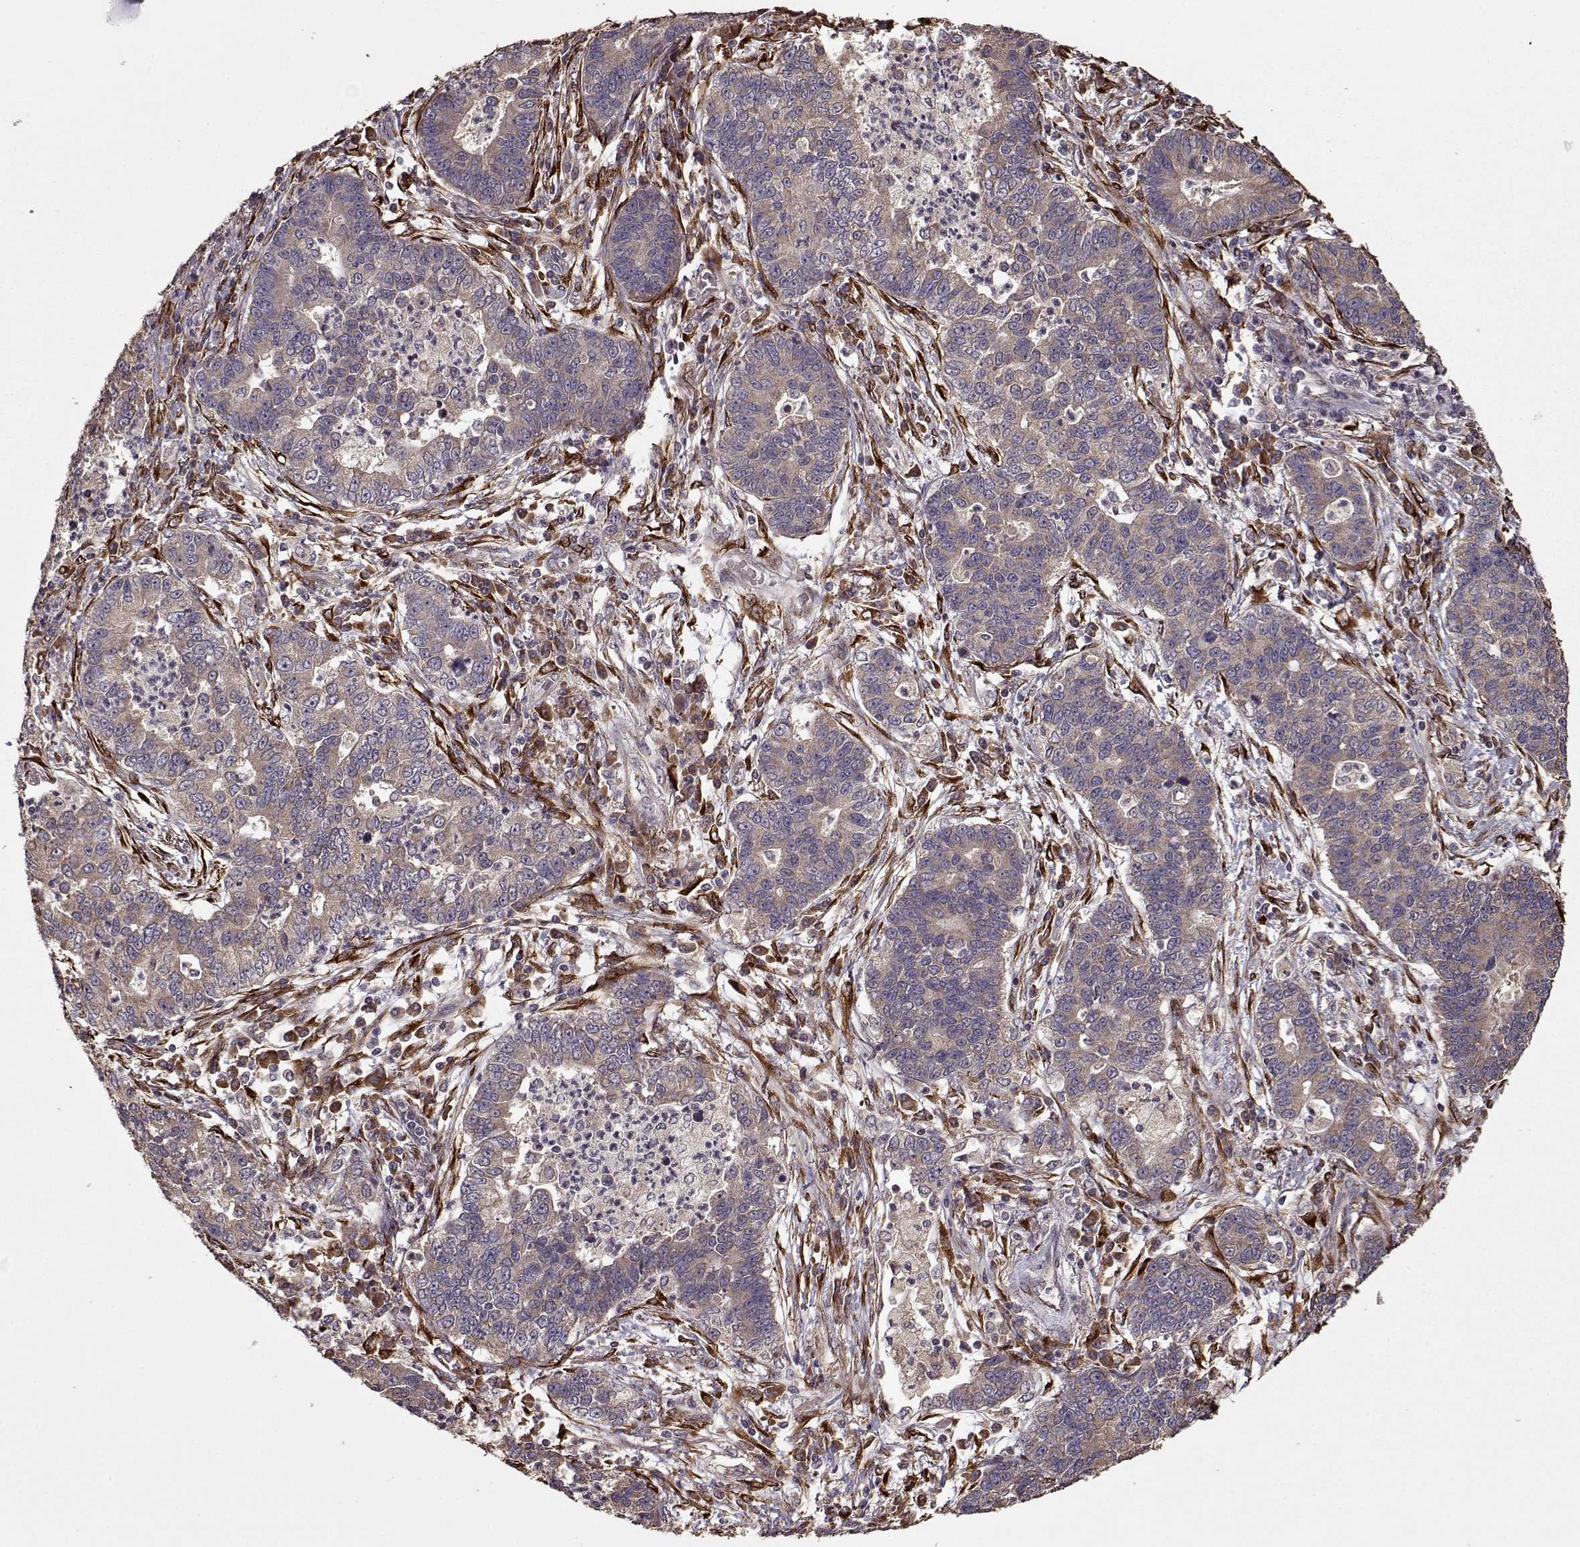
{"staining": {"intensity": "weak", "quantity": ">75%", "location": "cytoplasmic/membranous"}, "tissue": "lung cancer", "cell_type": "Tumor cells", "image_type": "cancer", "snomed": [{"axis": "morphology", "description": "Adenocarcinoma, NOS"}, {"axis": "topography", "description": "Lung"}], "caption": "Immunohistochemistry (IHC) of human lung cancer (adenocarcinoma) reveals low levels of weak cytoplasmic/membranous expression in approximately >75% of tumor cells. (DAB IHC with brightfield microscopy, high magnification).", "gene": "IMMP1L", "patient": {"sex": "female", "age": 57}}